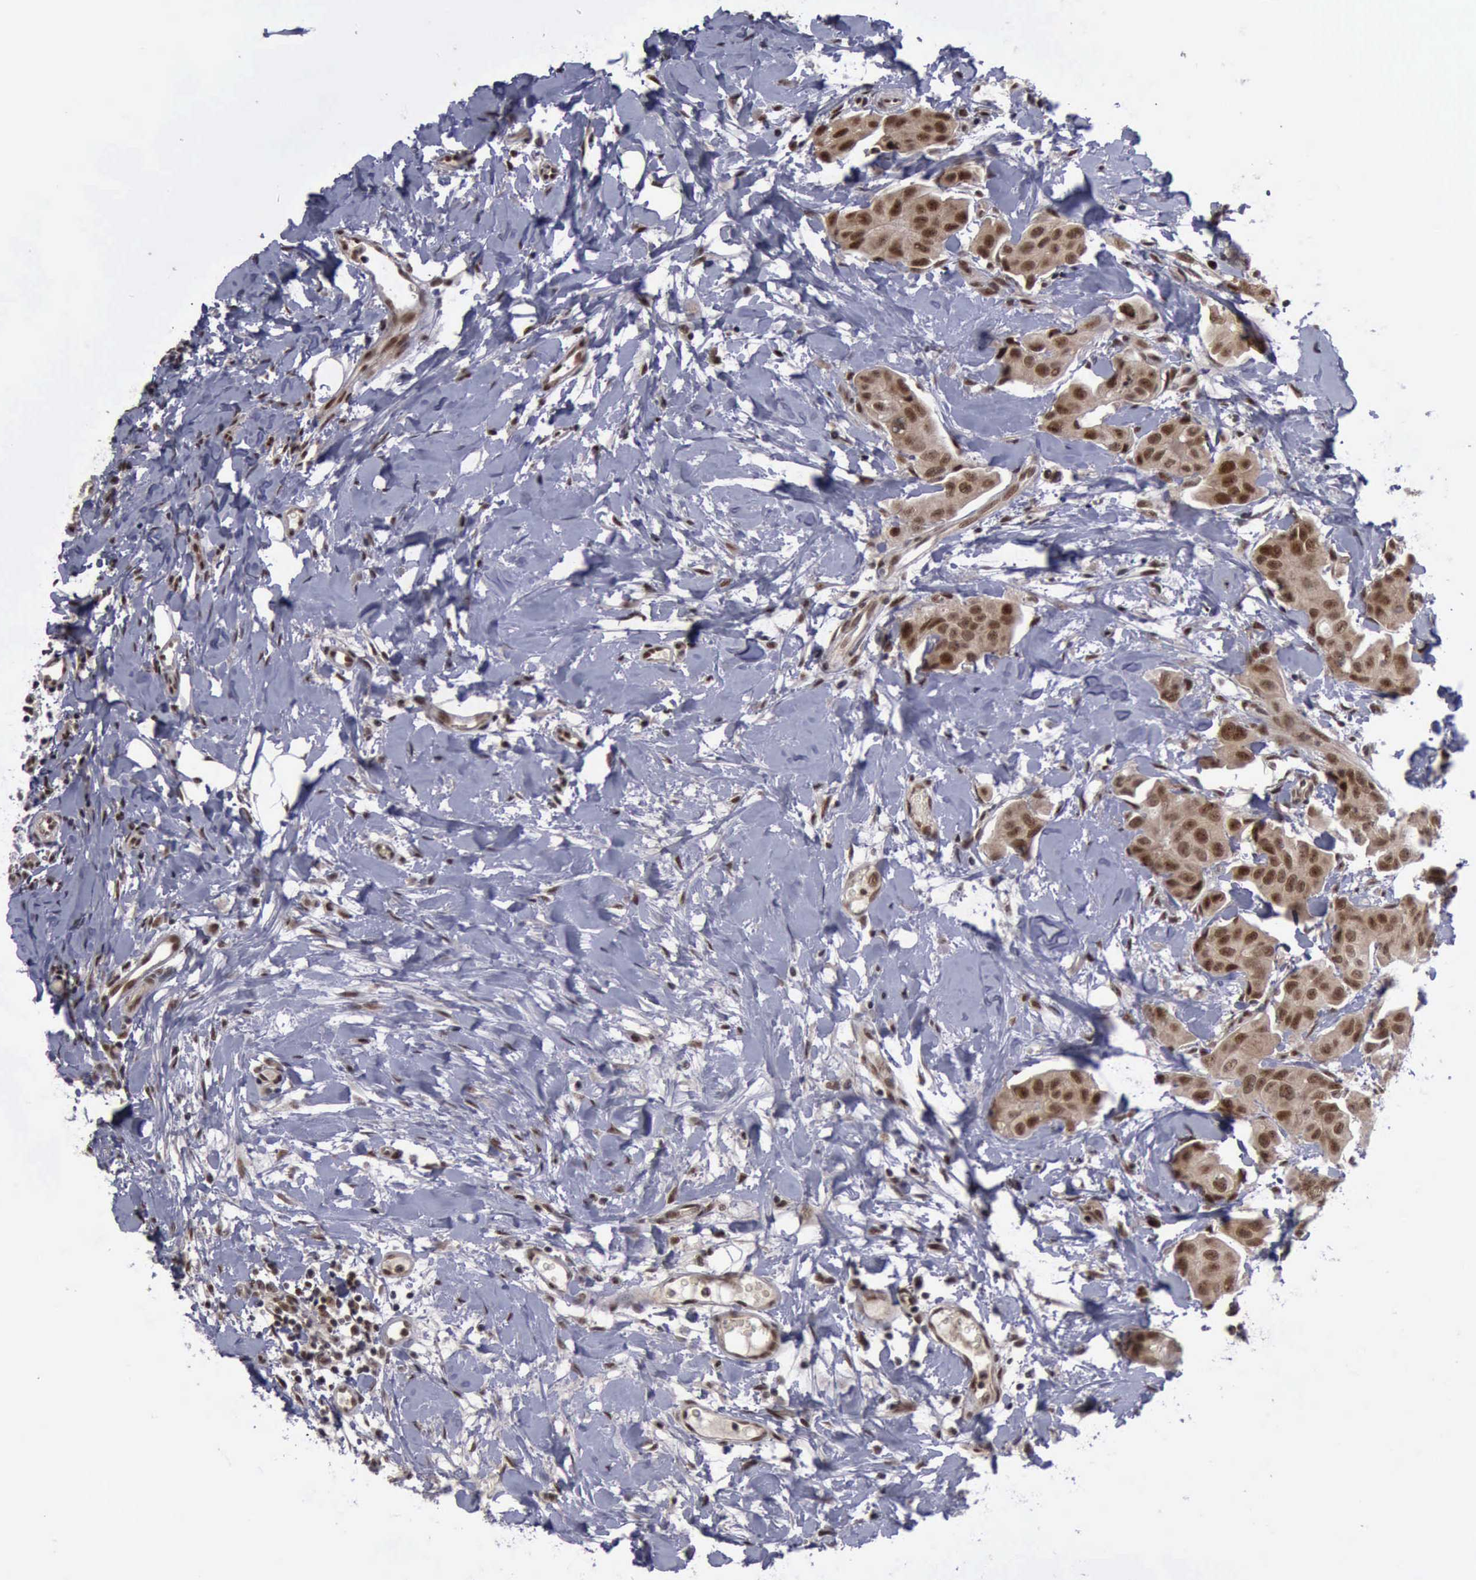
{"staining": {"intensity": "strong", "quantity": ">75%", "location": "cytoplasmic/membranous,nuclear"}, "tissue": "breast cancer", "cell_type": "Tumor cells", "image_type": "cancer", "snomed": [{"axis": "morphology", "description": "Duct carcinoma"}, {"axis": "topography", "description": "Breast"}], "caption": "Protein staining of intraductal carcinoma (breast) tissue reveals strong cytoplasmic/membranous and nuclear staining in approximately >75% of tumor cells. The staining was performed using DAB (3,3'-diaminobenzidine), with brown indicating positive protein expression. Nuclei are stained blue with hematoxylin.", "gene": "ATM", "patient": {"sex": "female", "age": 40}}